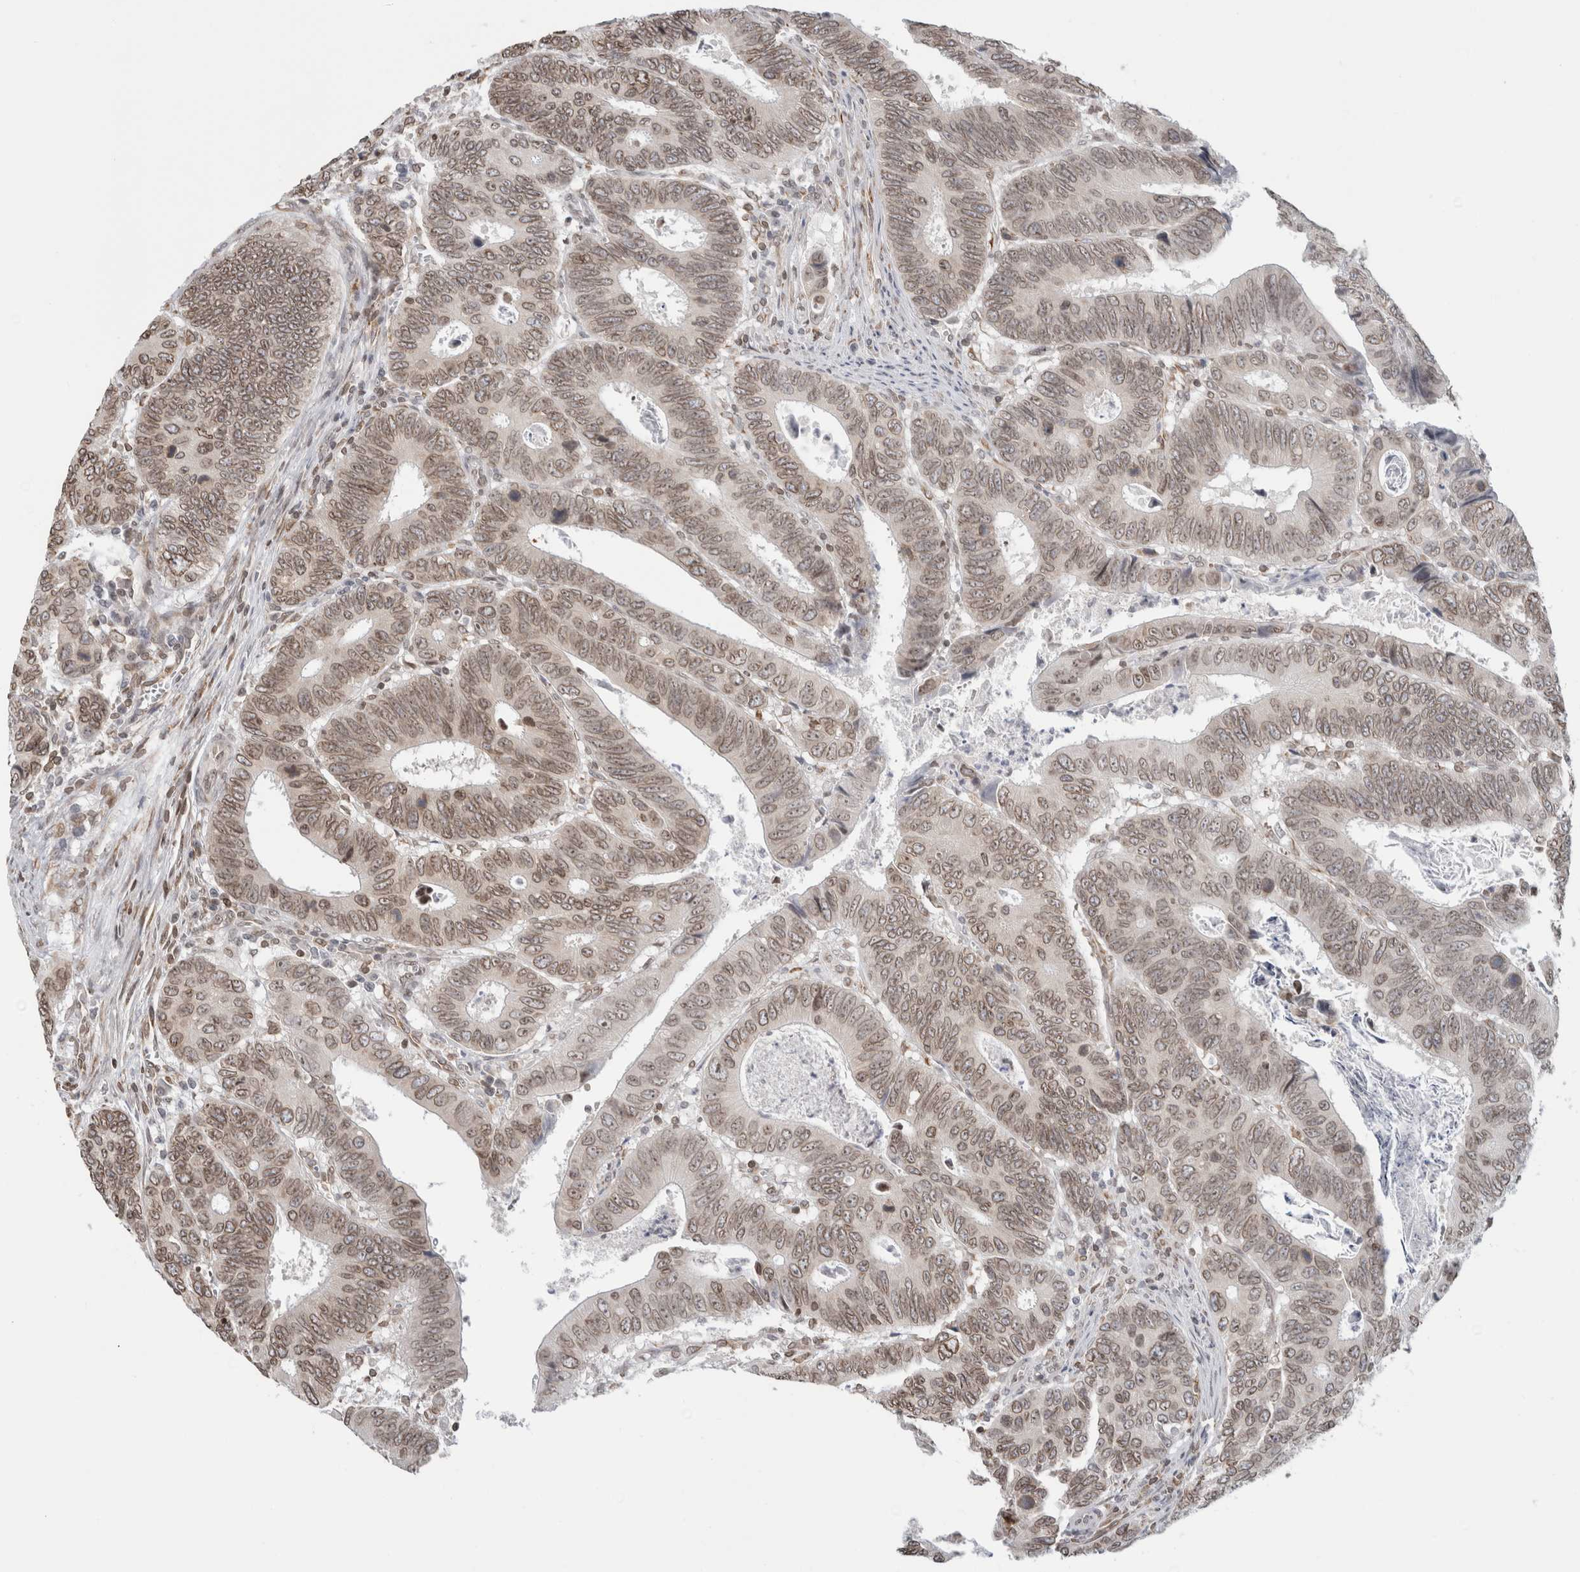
{"staining": {"intensity": "weak", "quantity": ">75%", "location": "cytoplasmic/membranous,nuclear"}, "tissue": "colorectal cancer", "cell_type": "Tumor cells", "image_type": "cancer", "snomed": [{"axis": "morphology", "description": "Adenocarcinoma, NOS"}, {"axis": "topography", "description": "Colon"}], "caption": "The photomicrograph demonstrates staining of colorectal adenocarcinoma, revealing weak cytoplasmic/membranous and nuclear protein staining (brown color) within tumor cells.", "gene": "RBMX2", "patient": {"sex": "male", "age": 72}}